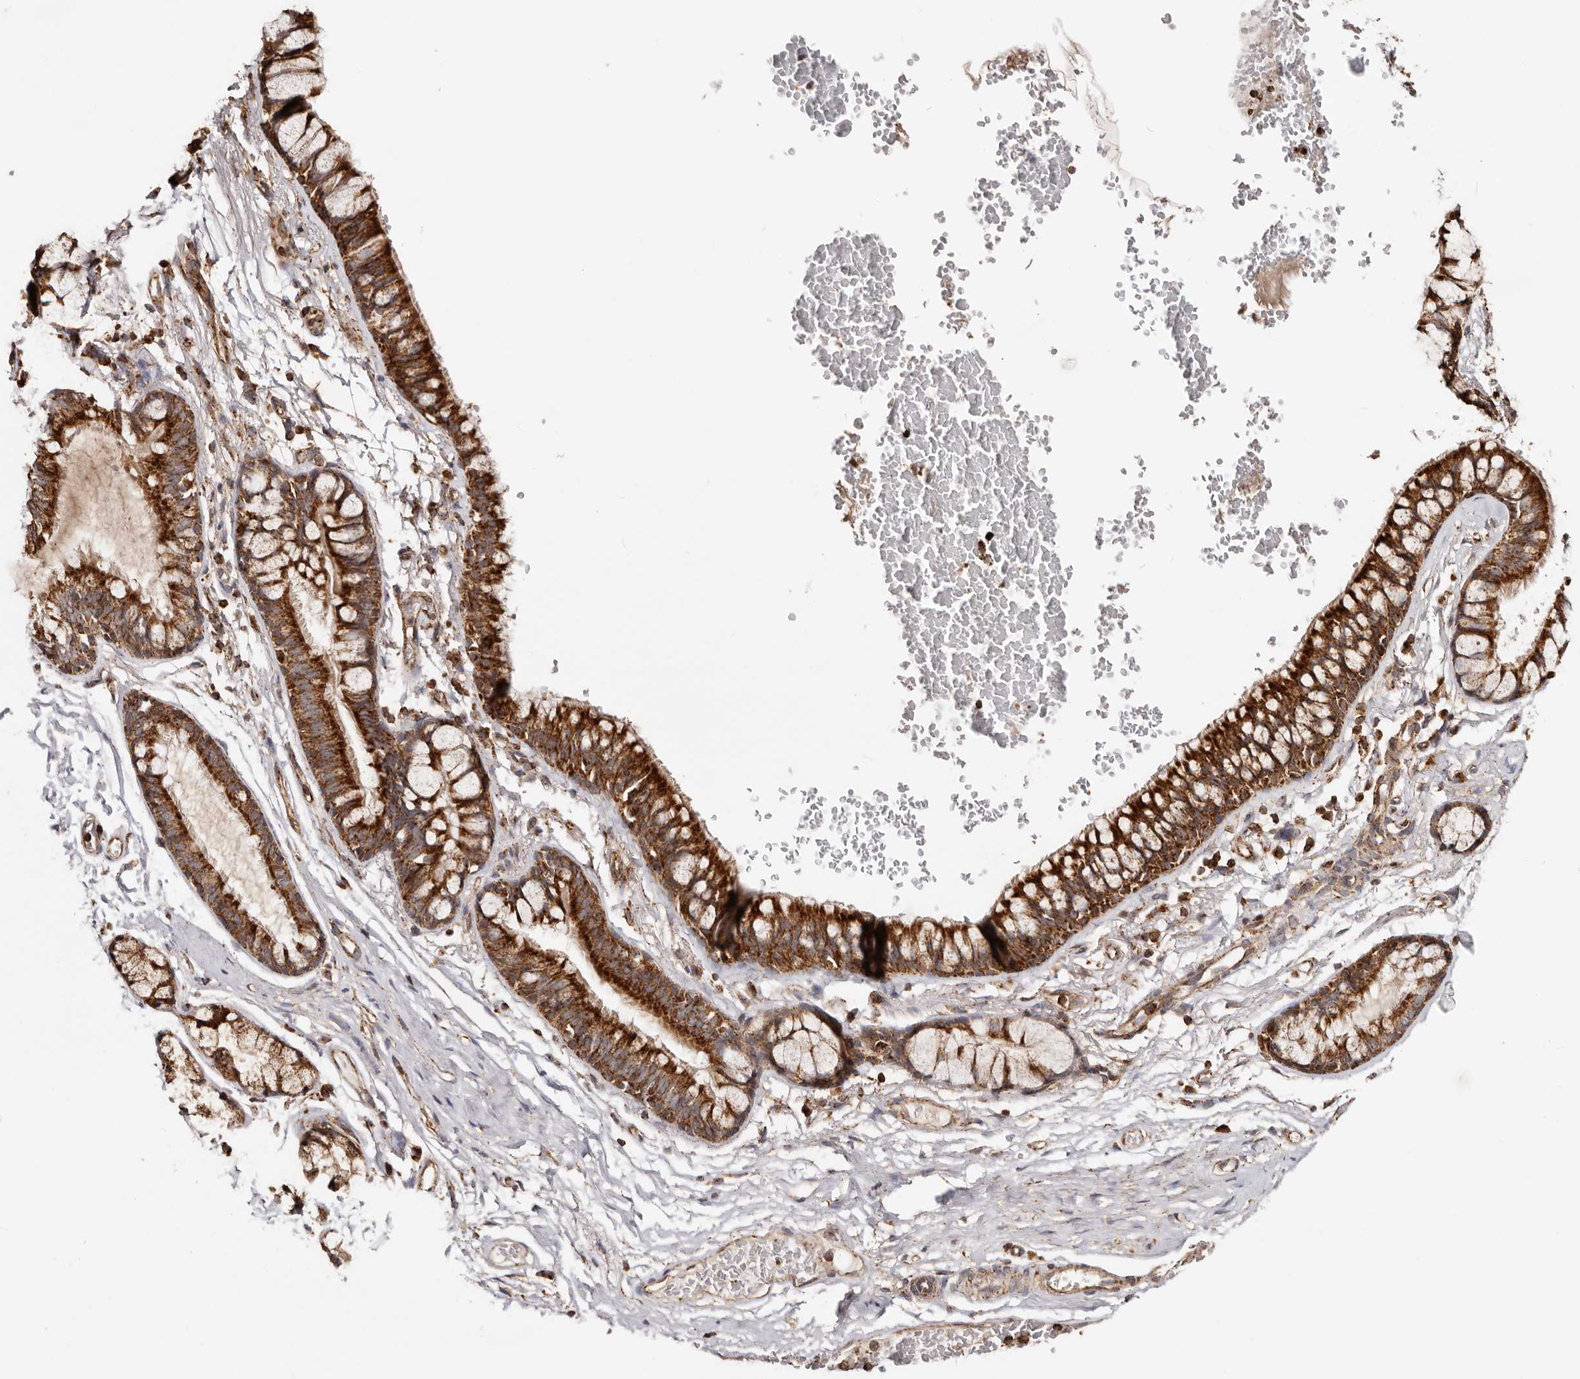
{"staining": {"intensity": "weak", "quantity": "25%-75%", "location": "cytoplasmic/membranous"}, "tissue": "adipose tissue", "cell_type": "Adipocytes", "image_type": "normal", "snomed": [{"axis": "morphology", "description": "Normal tissue, NOS"}, {"axis": "topography", "description": "Cartilage tissue"}, {"axis": "topography", "description": "Bronchus"}], "caption": "Brown immunohistochemical staining in unremarkable human adipose tissue displays weak cytoplasmic/membranous positivity in approximately 25%-75% of adipocytes.", "gene": "PRKACB", "patient": {"sex": "female", "age": 73}}